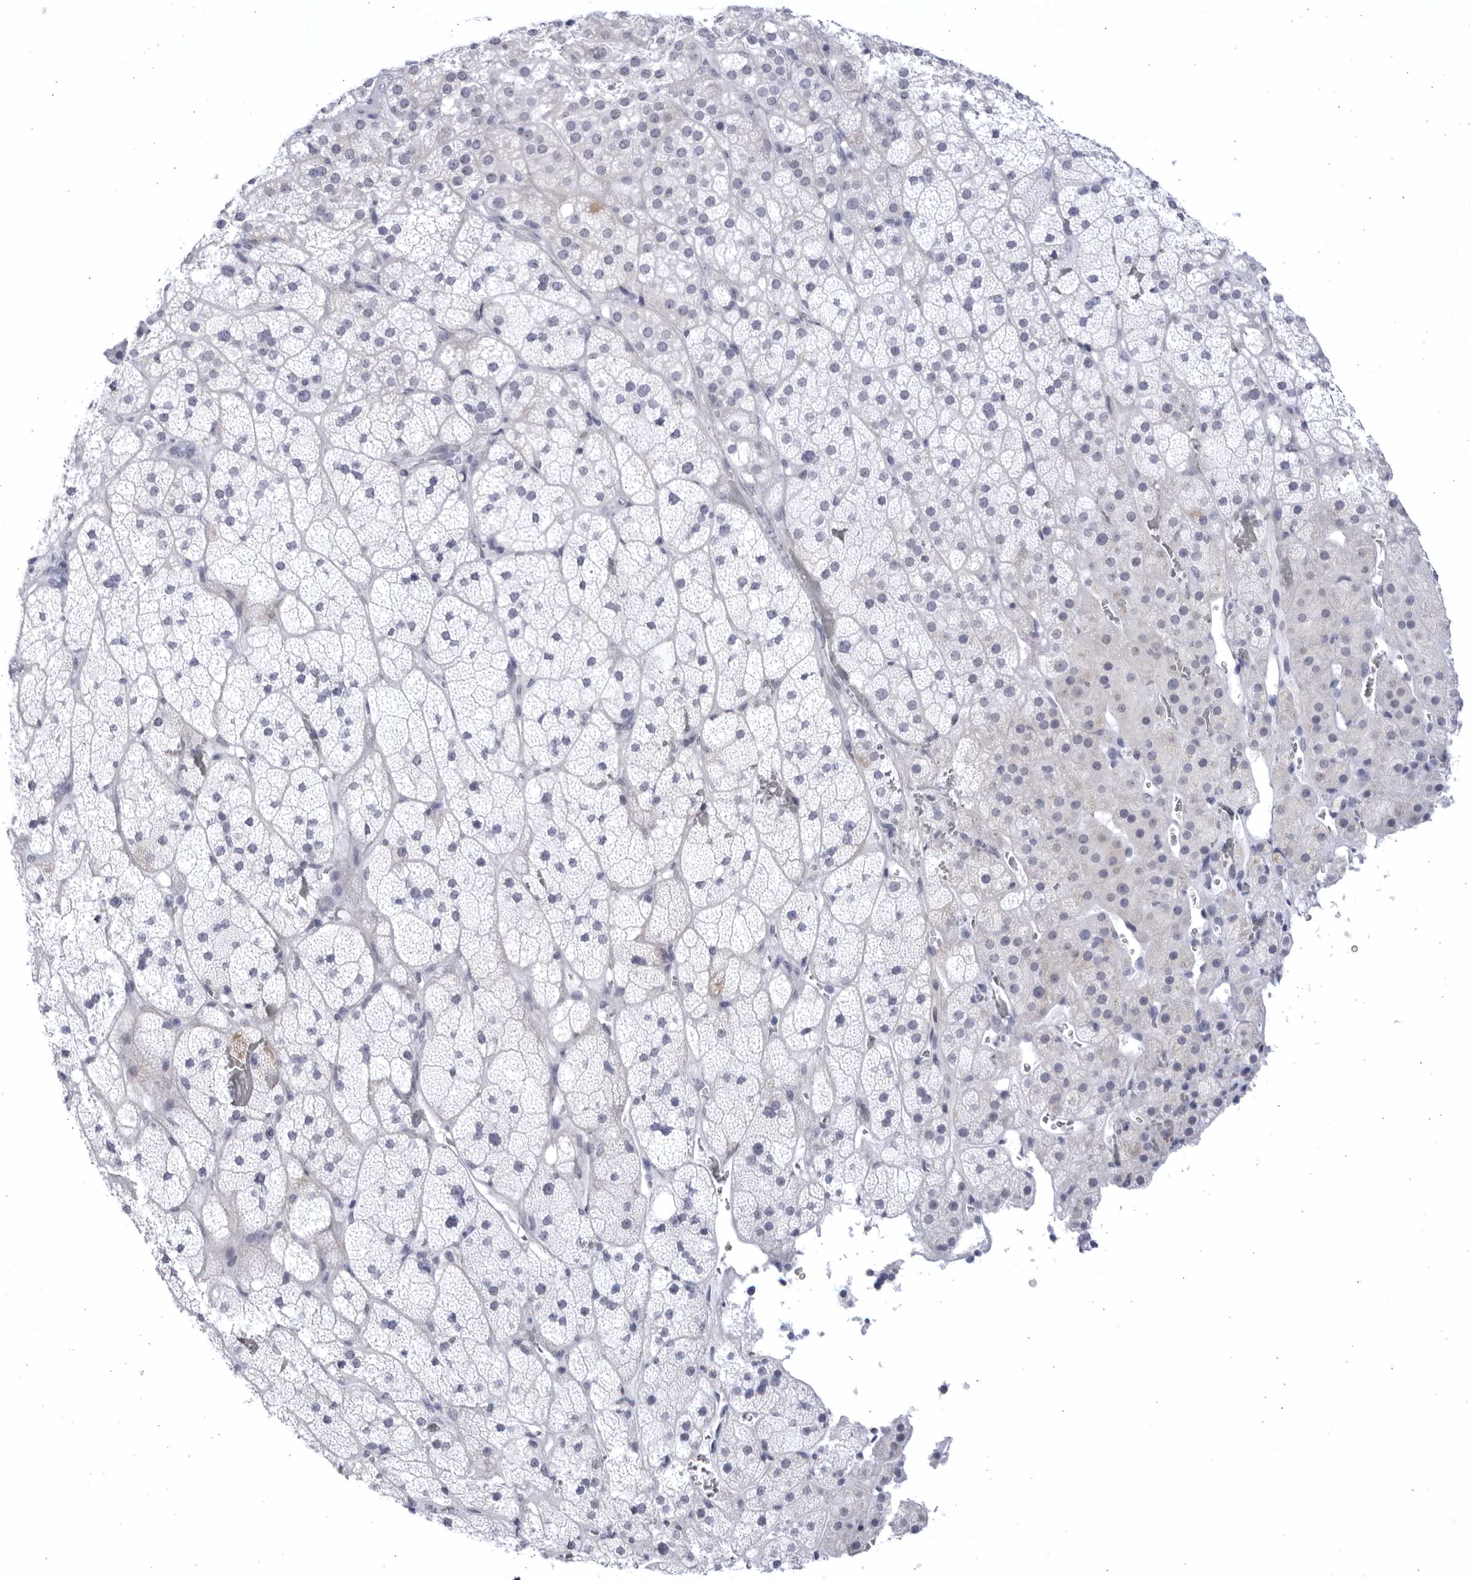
{"staining": {"intensity": "negative", "quantity": "none", "location": "none"}, "tissue": "adrenal gland", "cell_type": "Glandular cells", "image_type": "normal", "snomed": [{"axis": "morphology", "description": "Normal tissue, NOS"}, {"axis": "topography", "description": "Adrenal gland"}], "caption": "Protein analysis of normal adrenal gland shows no significant positivity in glandular cells.", "gene": "CCDC181", "patient": {"sex": "male", "age": 57}}